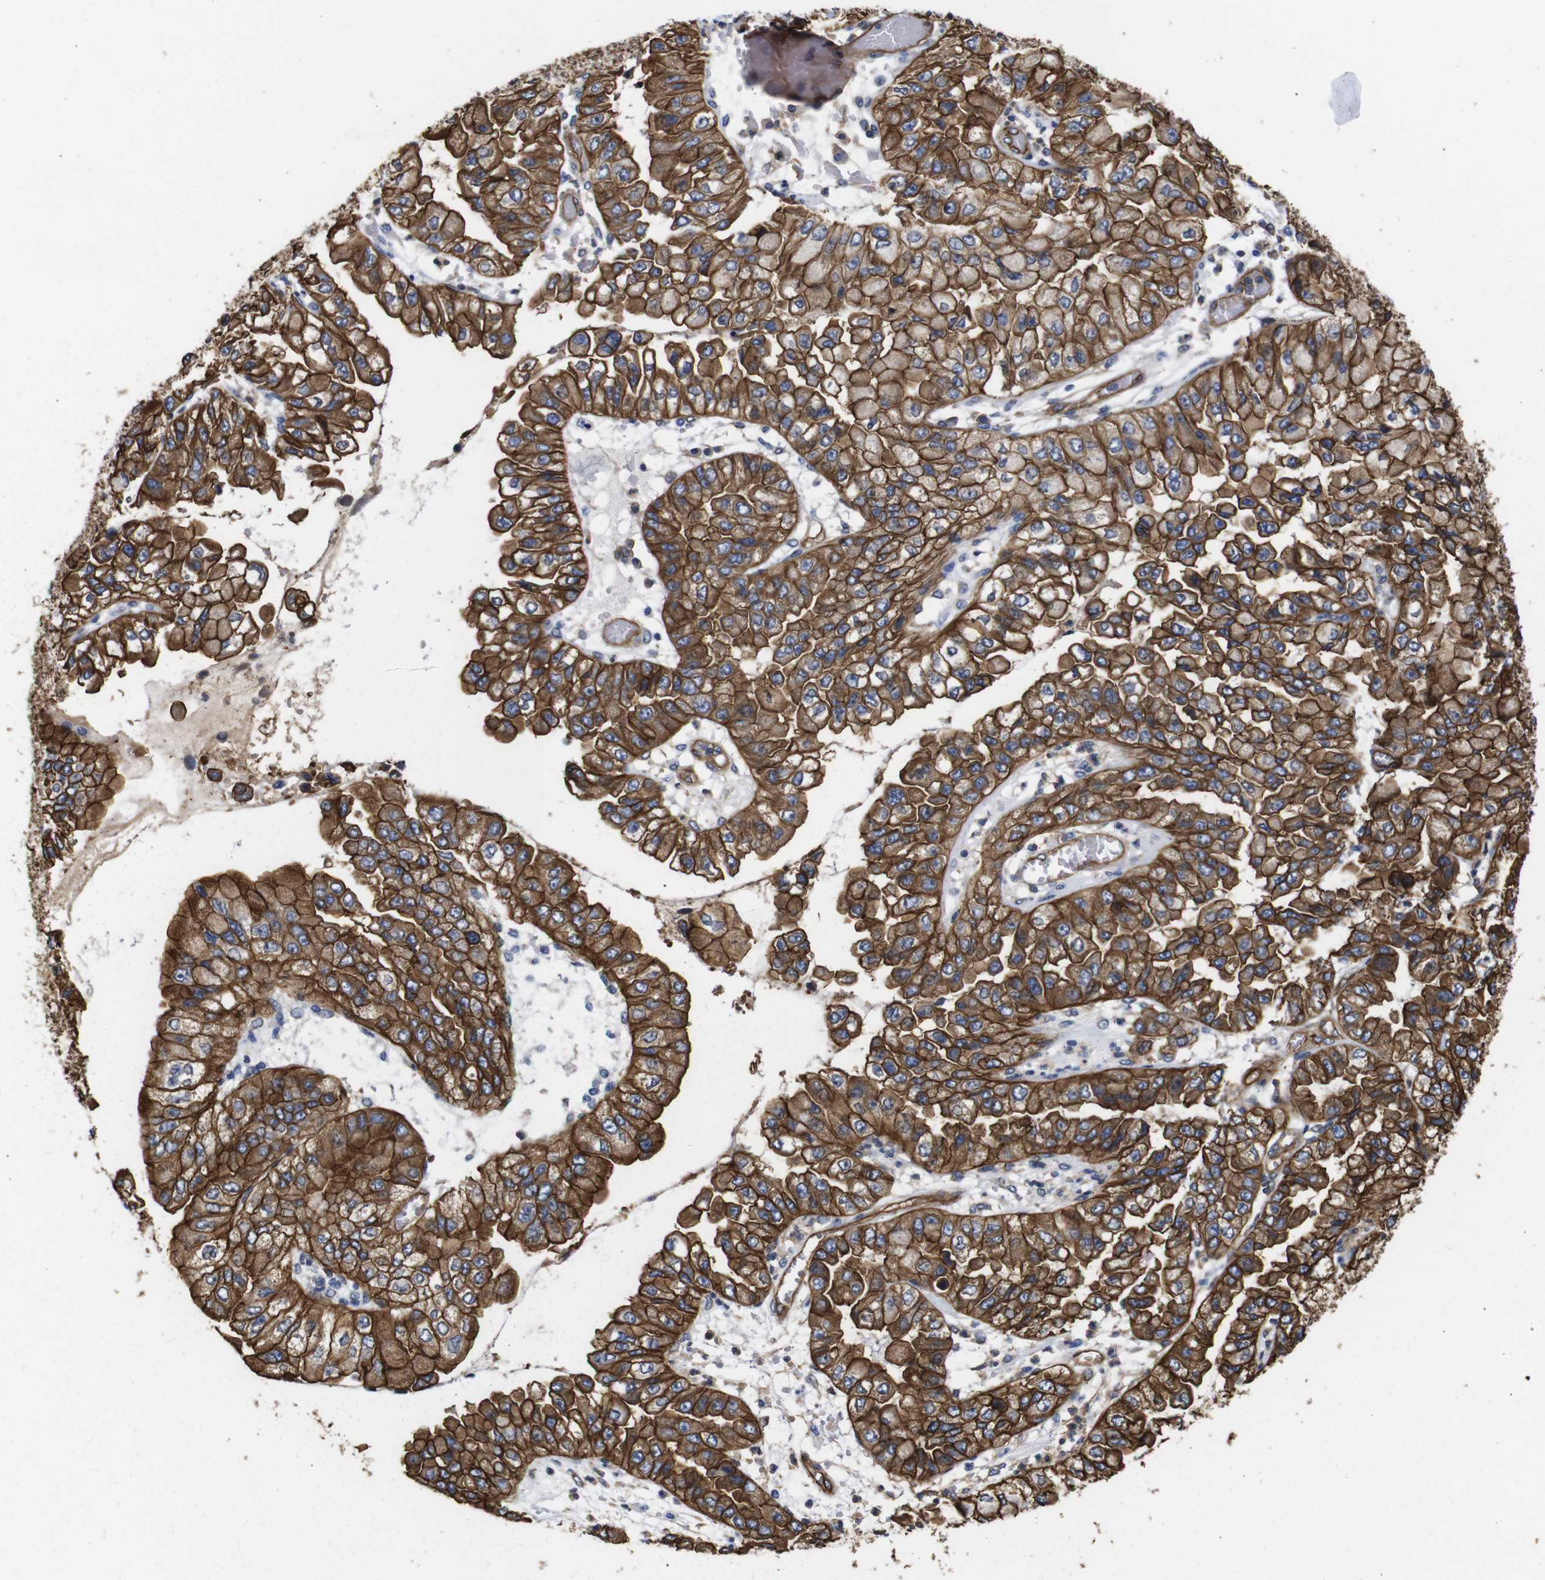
{"staining": {"intensity": "strong", "quantity": ">75%", "location": "cytoplasmic/membranous"}, "tissue": "liver cancer", "cell_type": "Tumor cells", "image_type": "cancer", "snomed": [{"axis": "morphology", "description": "Cholangiocarcinoma"}, {"axis": "topography", "description": "Liver"}], "caption": "Strong cytoplasmic/membranous staining for a protein is identified in approximately >75% of tumor cells of liver cholangiocarcinoma using immunohistochemistry (IHC).", "gene": "SPTBN1", "patient": {"sex": "female", "age": 79}}